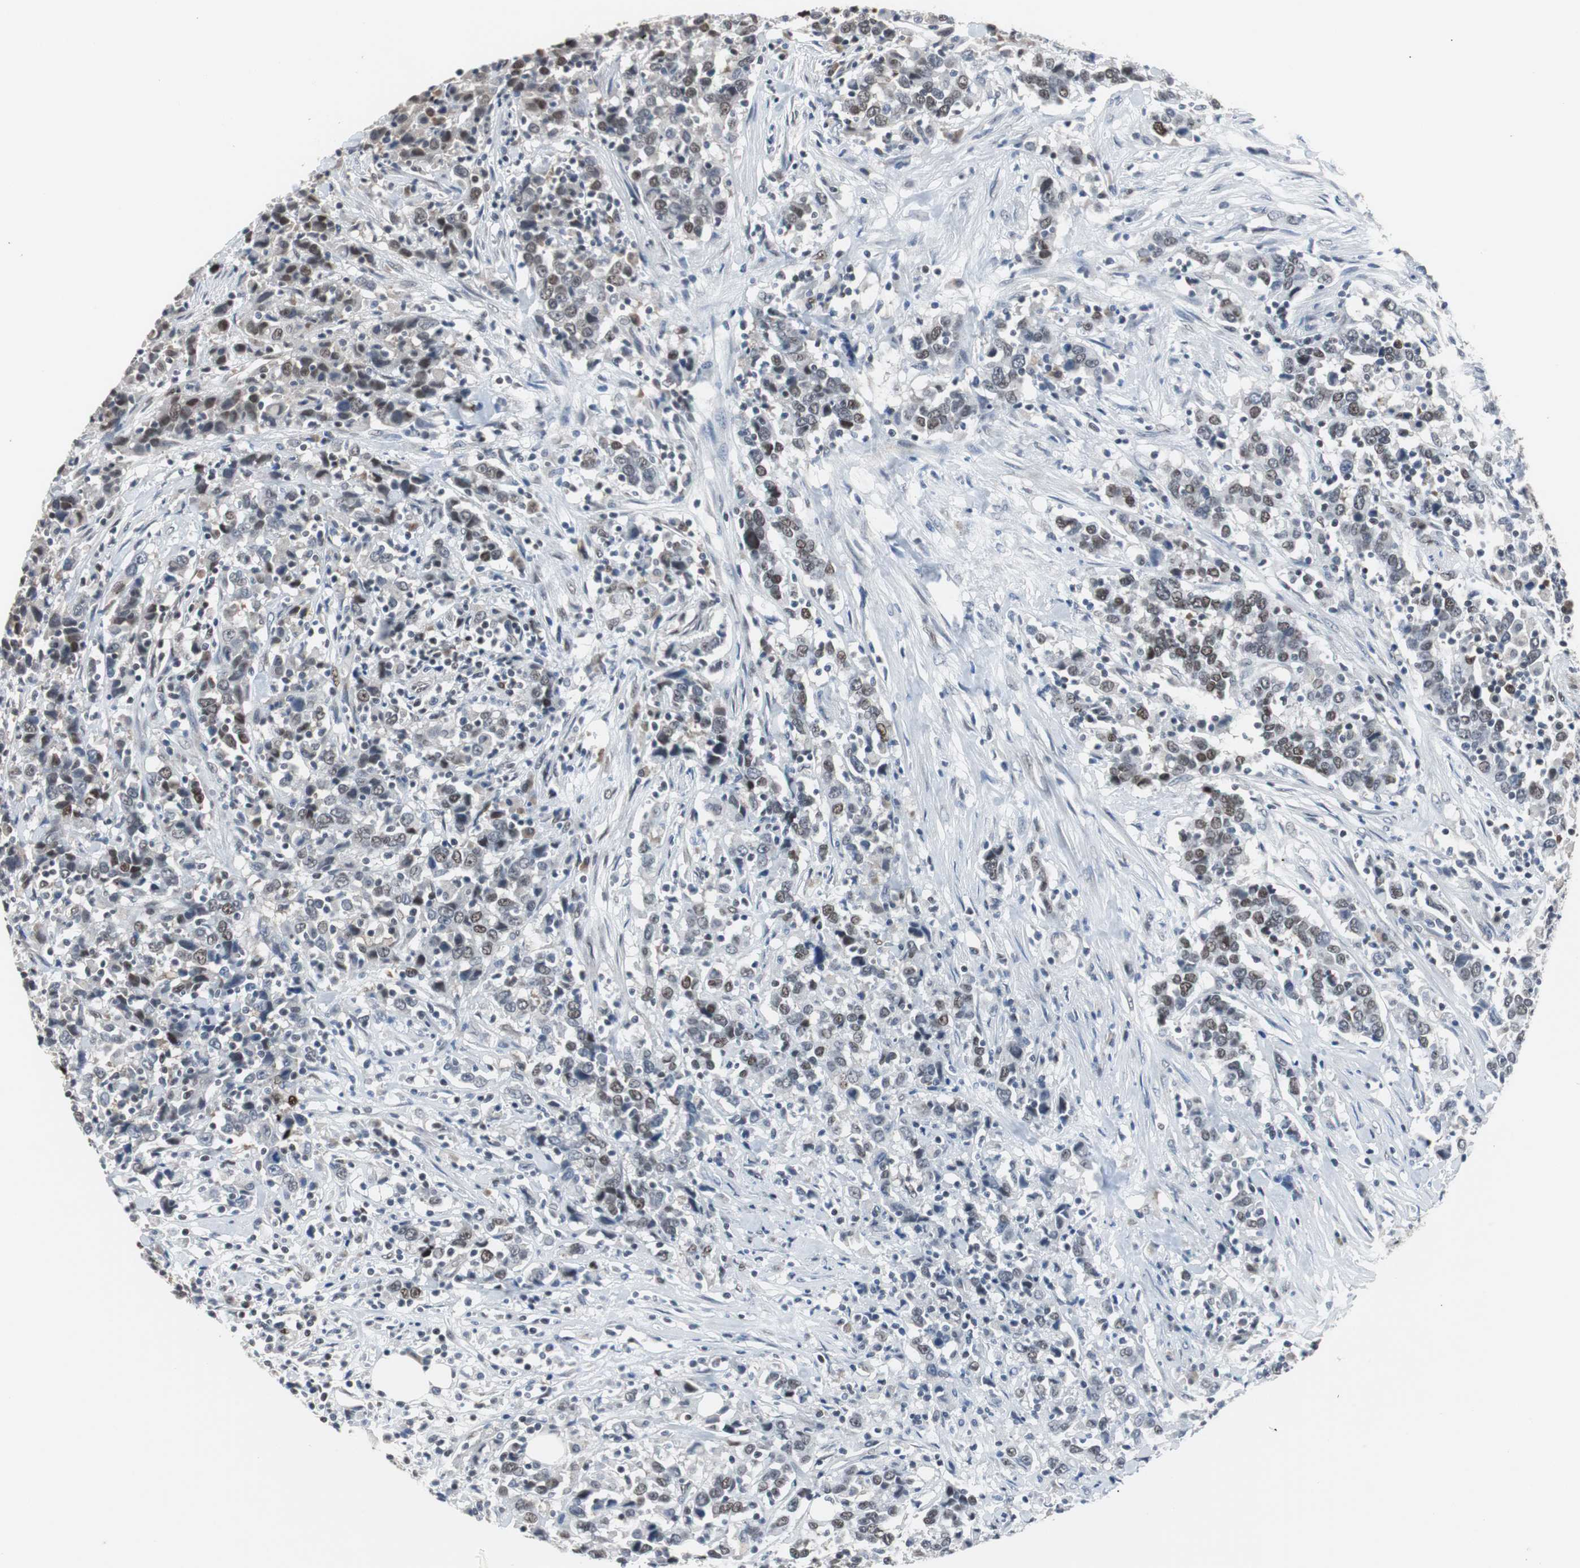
{"staining": {"intensity": "weak", "quantity": "25%-75%", "location": "nuclear"}, "tissue": "urothelial cancer", "cell_type": "Tumor cells", "image_type": "cancer", "snomed": [{"axis": "morphology", "description": "Urothelial carcinoma, High grade"}, {"axis": "topography", "description": "Urinary bladder"}], "caption": "Immunohistochemistry micrograph of neoplastic tissue: human urothelial cancer stained using immunohistochemistry (IHC) exhibits low levels of weak protein expression localized specifically in the nuclear of tumor cells, appearing as a nuclear brown color.", "gene": "ZHX2", "patient": {"sex": "male", "age": 61}}